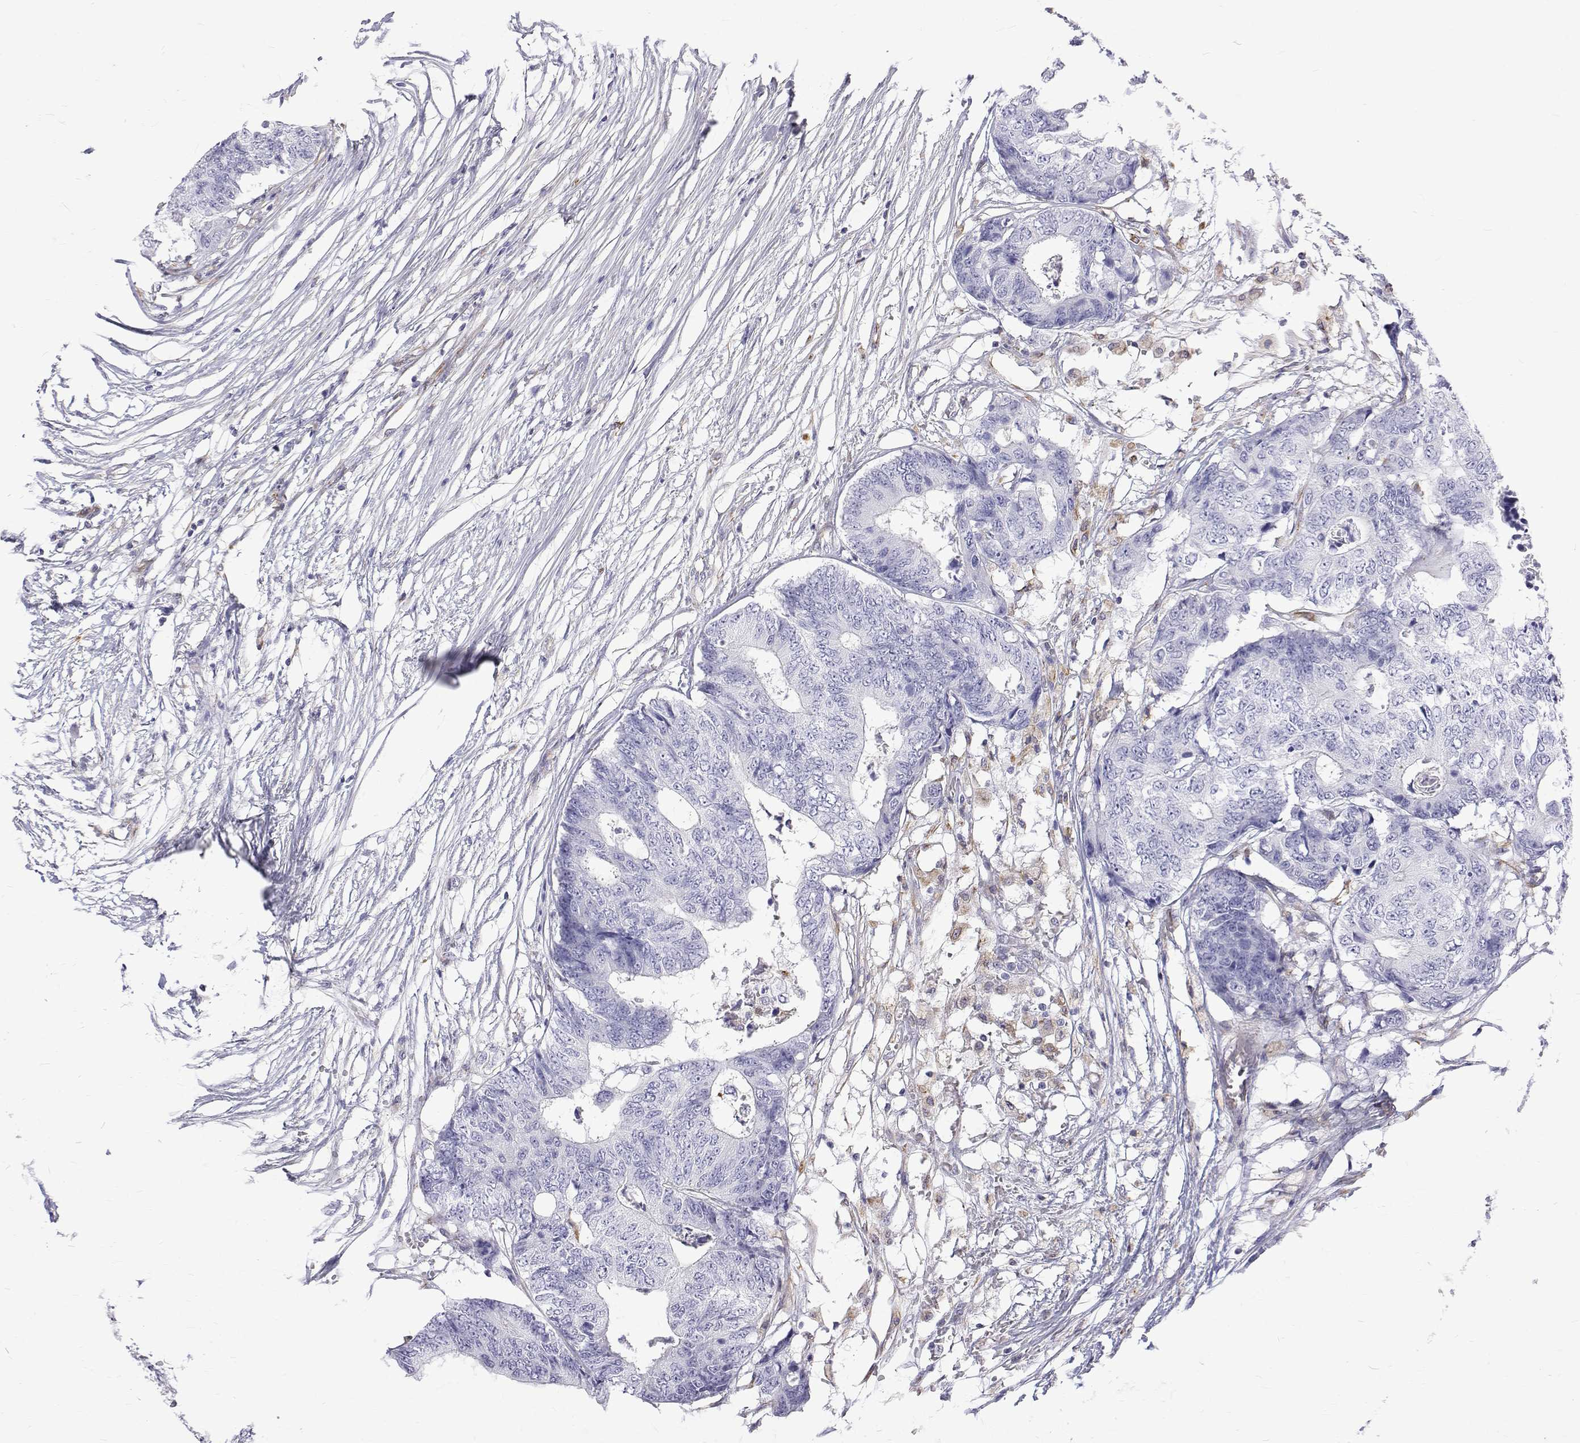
{"staining": {"intensity": "negative", "quantity": "none", "location": "none"}, "tissue": "colorectal cancer", "cell_type": "Tumor cells", "image_type": "cancer", "snomed": [{"axis": "morphology", "description": "Adenocarcinoma, NOS"}, {"axis": "topography", "description": "Colon"}], "caption": "An image of human colorectal adenocarcinoma is negative for staining in tumor cells.", "gene": "OPRPN", "patient": {"sex": "female", "age": 48}}